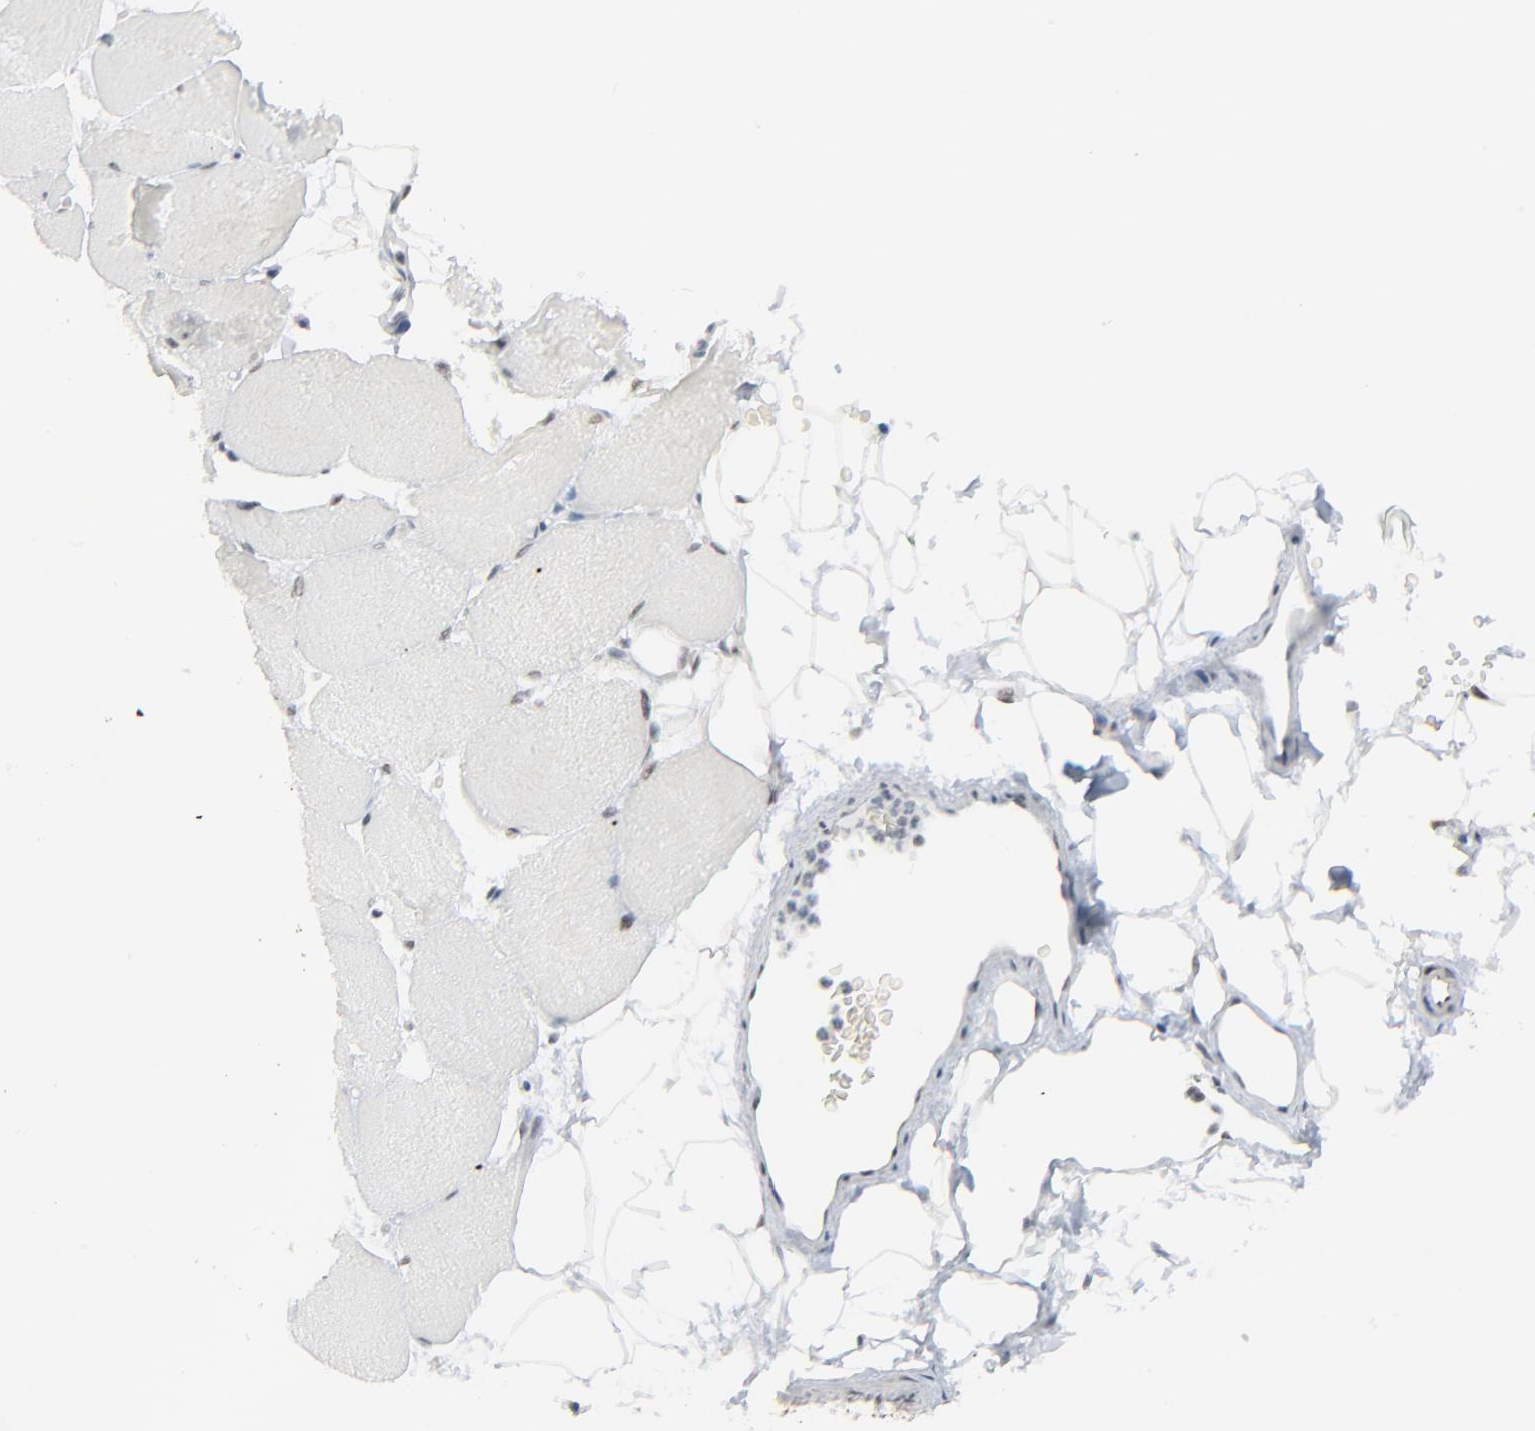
{"staining": {"intensity": "weak", "quantity": "<25%", "location": "nuclear"}, "tissue": "skeletal muscle", "cell_type": "Myocytes", "image_type": "normal", "snomed": [{"axis": "morphology", "description": "Normal tissue, NOS"}, {"axis": "topography", "description": "Skeletal muscle"}, {"axis": "topography", "description": "Parathyroid gland"}], "caption": "A high-resolution micrograph shows immunohistochemistry staining of normal skeletal muscle, which shows no significant expression in myocytes.", "gene": "FBXO28", "patient": {"sex": "female", "age": 37}}